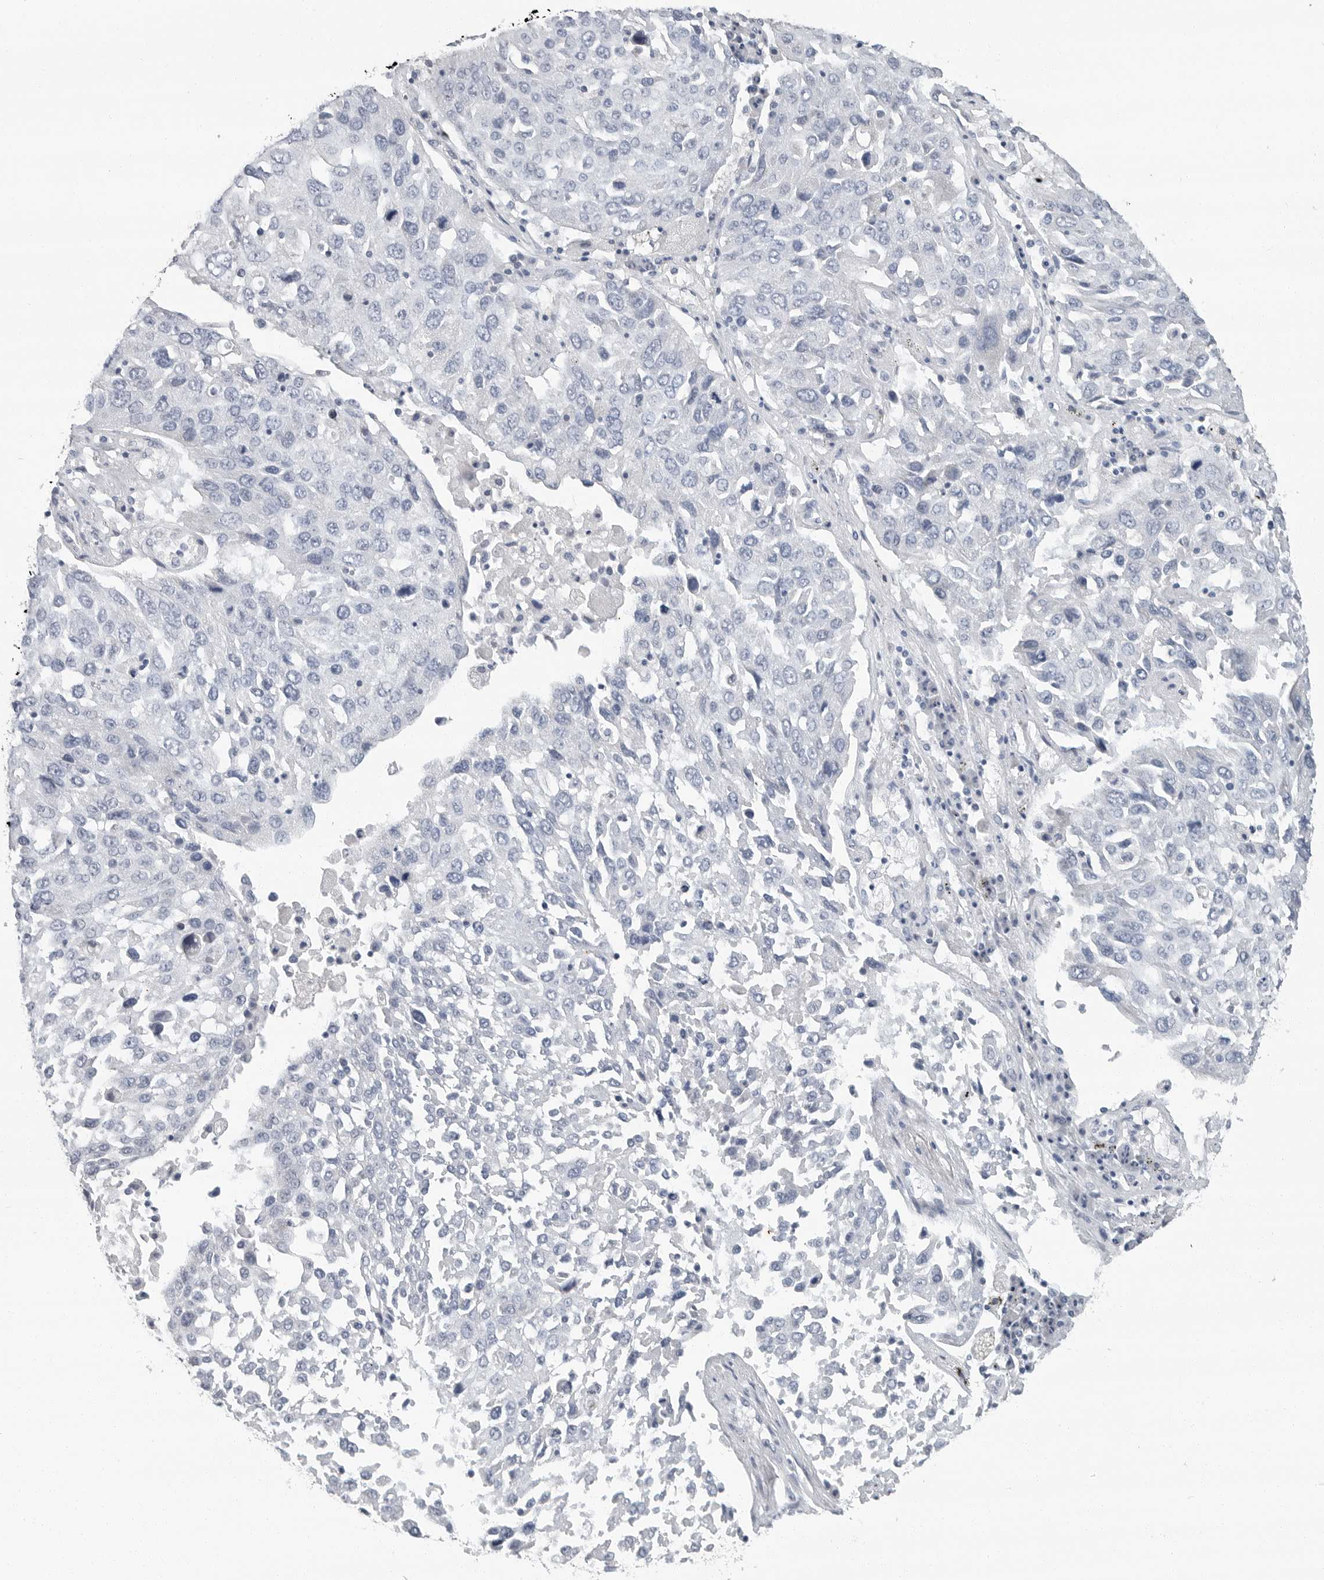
{"staining": {"intensity": "negative", "quantity": "none", "location": "none"}, "tissue": "lung cancer", "cell_type": "Tumor cells", "image_type": "cancer", "snomed": [{"axis": "morphology", "description": "Squamous cell carcinoma, NOS"}, {"axis": "topography", "description": "Lung"}], "caption": "Squamous cell carcinoma (lung) stained for a protein using IHC exhibits no positivity tumor cells.", "gene": "PLN", "patient": {"sex": "male", "age": 65}}